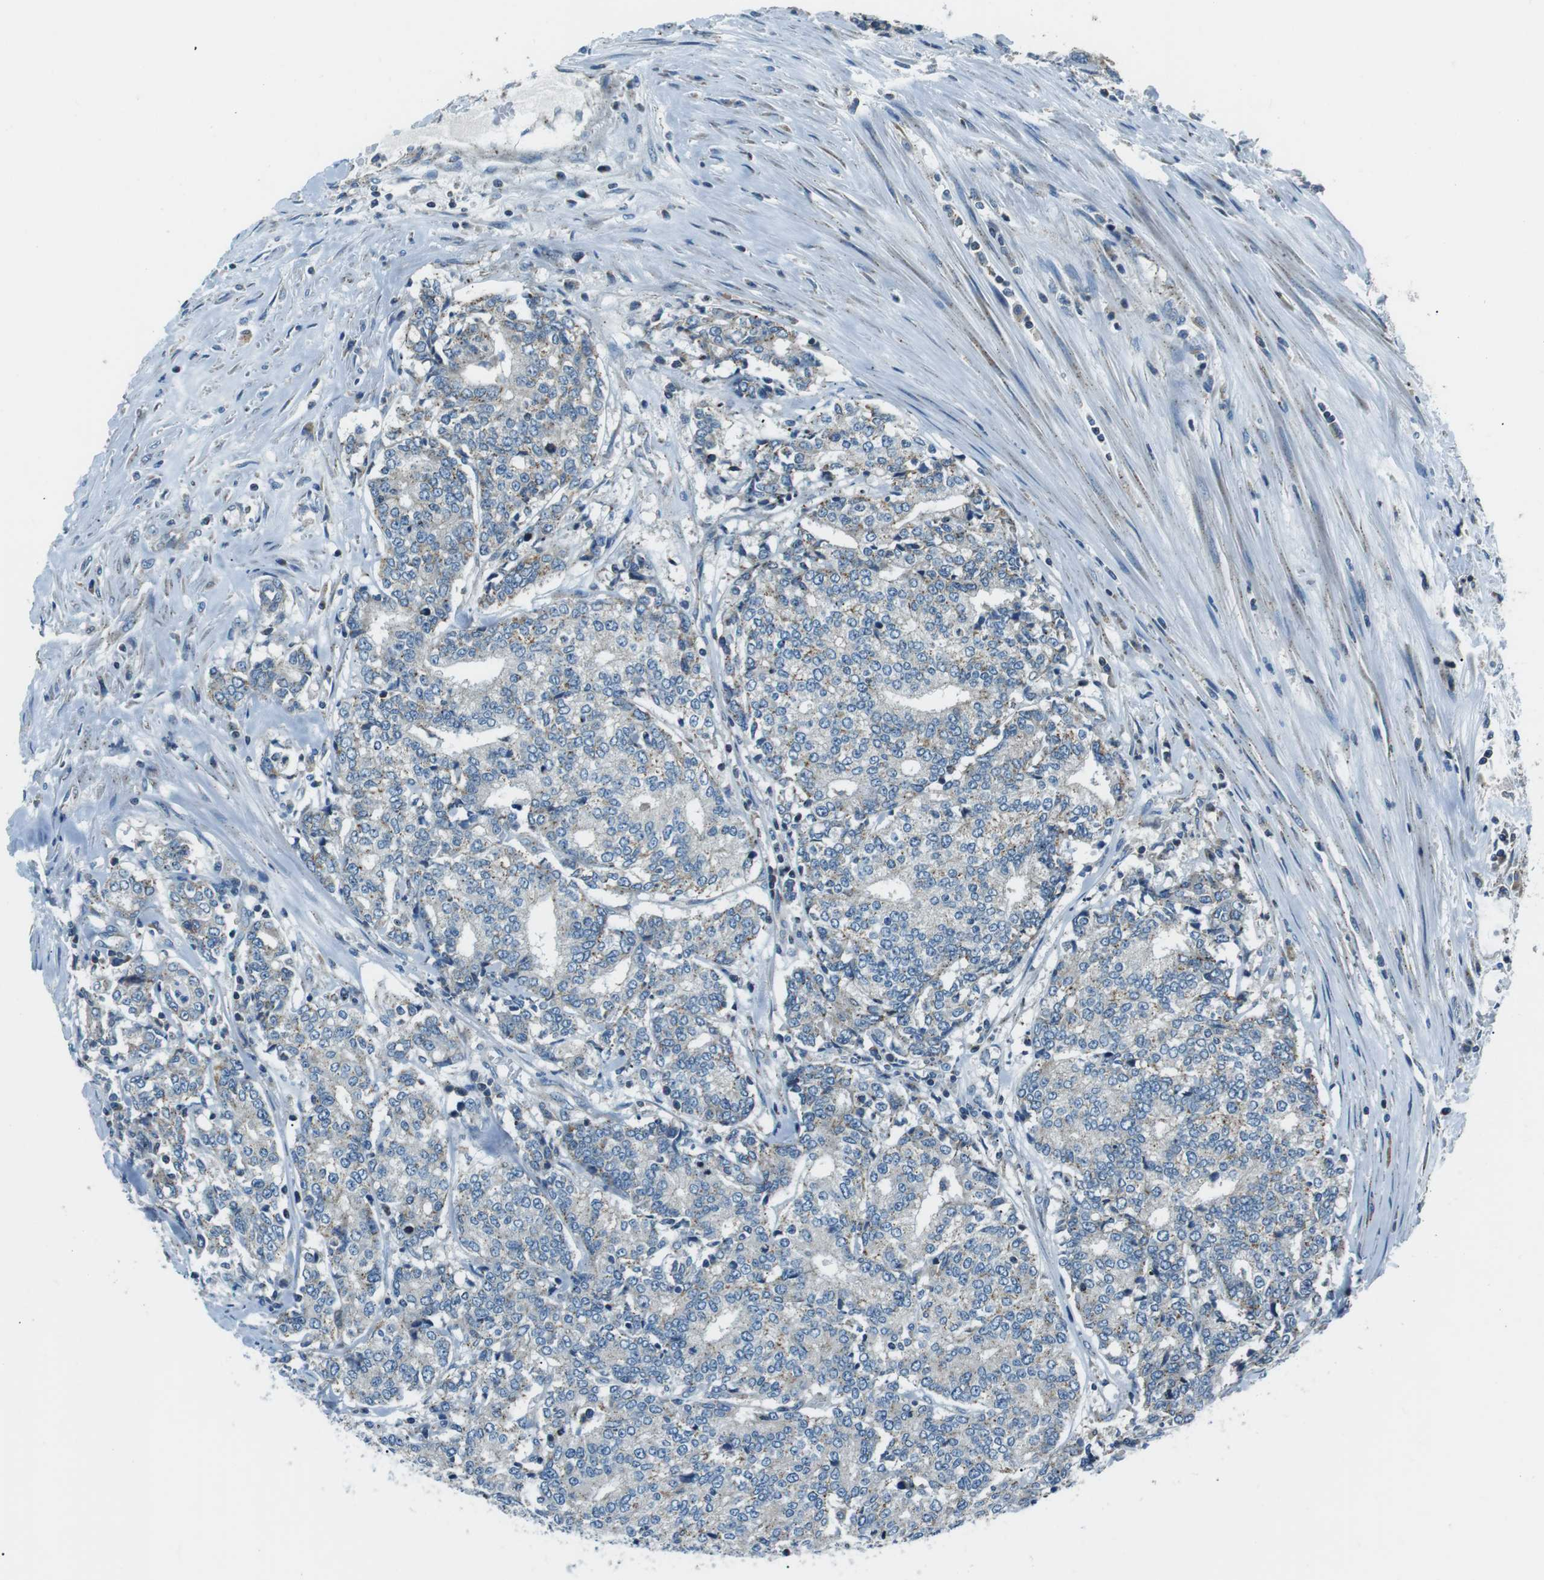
{"staining": {"intensity": "moderate", "quantity": "<25%", "location": "cytoplasmic/membranous"}, "tissue": "prostate cancer", "cell_type": "Tumor cells", "image_type": "cancer", "snomed": [{"axis": "morphology", "description": "Normal tissue, NOS"}, {"axis": "morphology", "description": "Adenocarcinoma, High grade"}, {"axis": "topography", "description": "Prostate"}, {"axis": "topography", "description": "Seminal veicle"}], "caption": "Immunohistochemistry image of human adenocarcinoma (high-grade) (prostate) stained for a protein (brown), which shows low levels of moderate cytoplasmic/membranous expression in approximately <25% of tumor cells.", "gene": "FAM3B", "patient": {"sex": "male", "age": 55}}